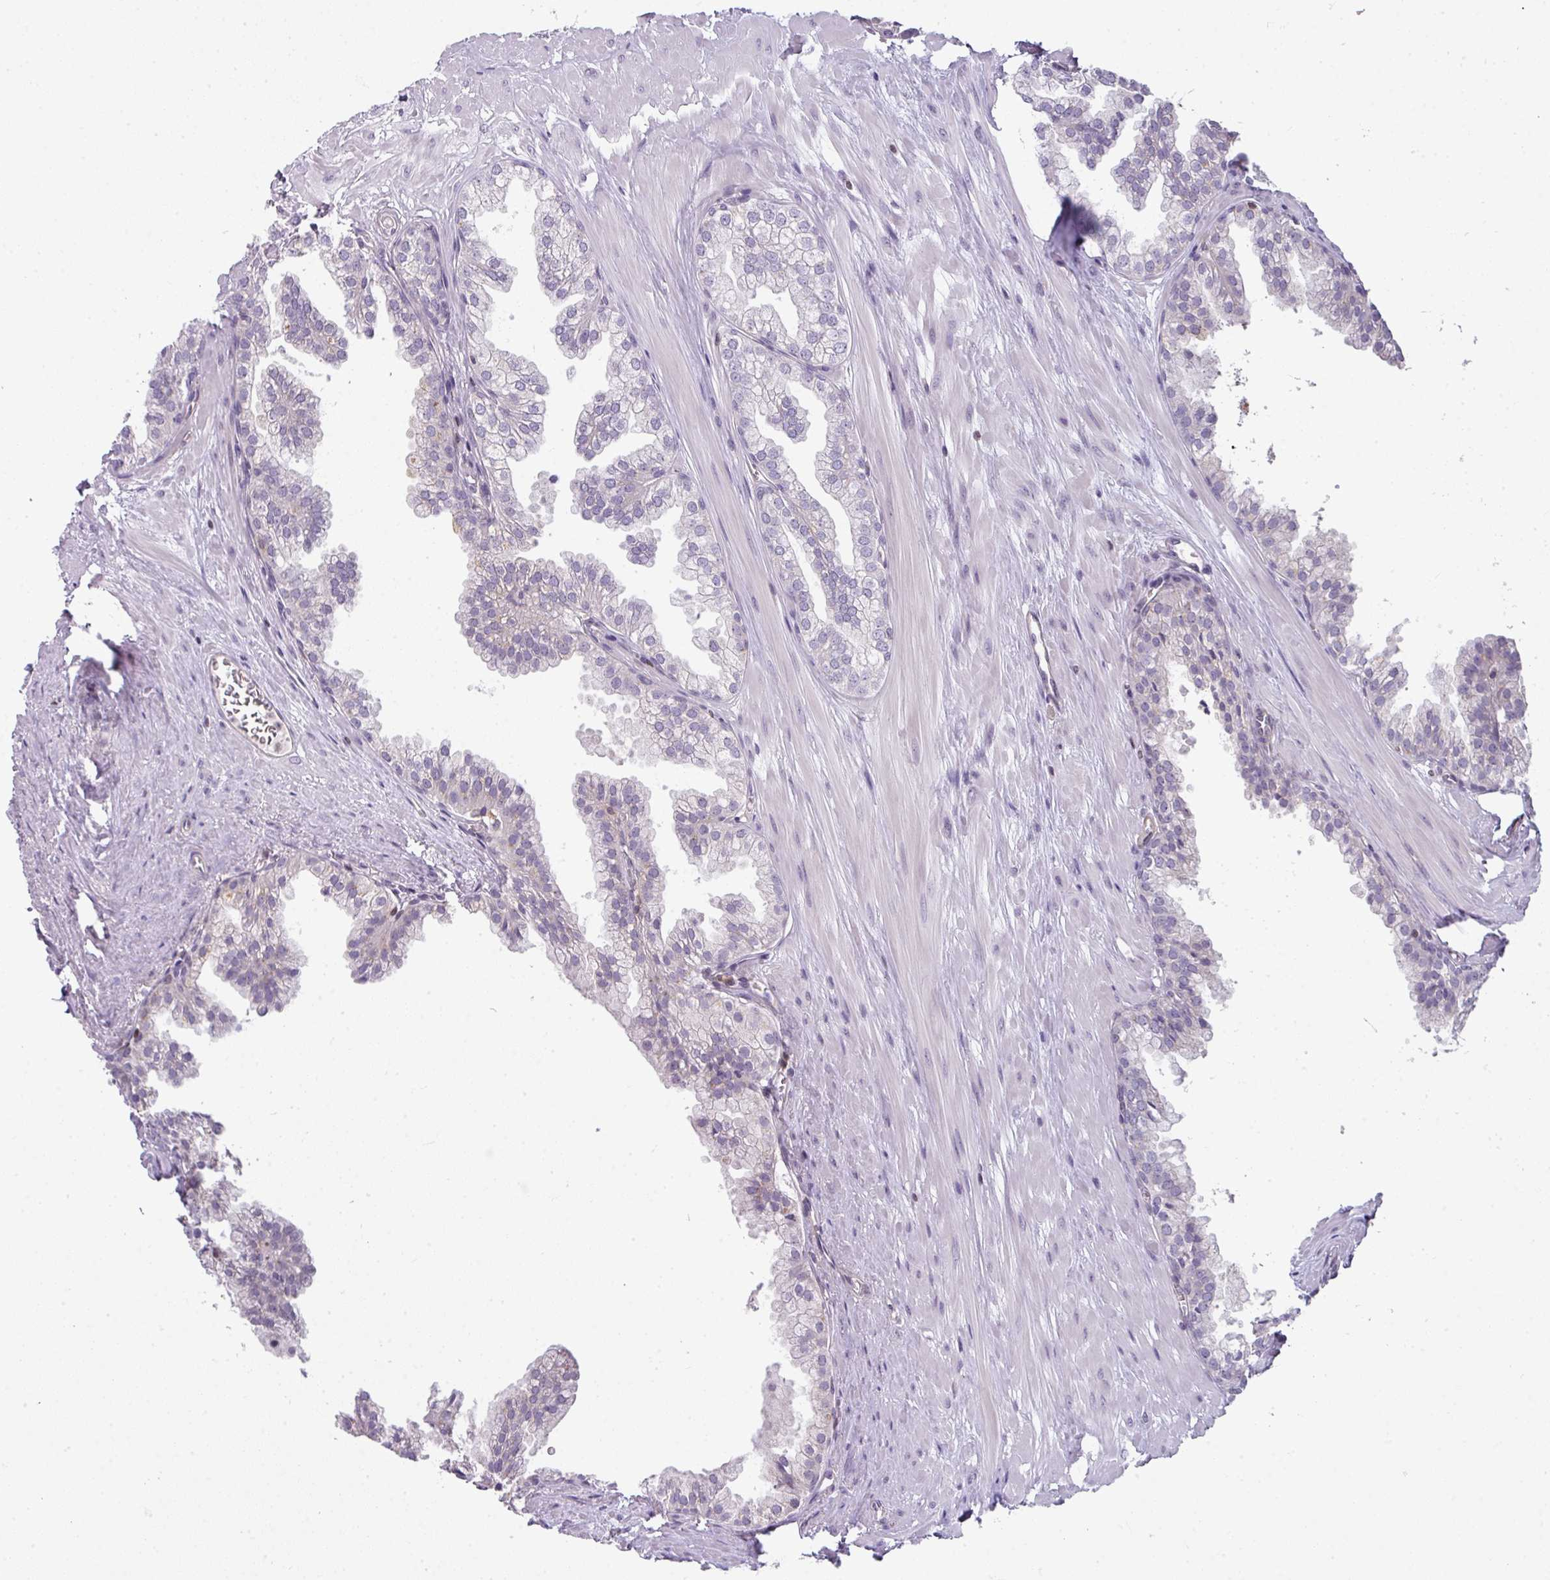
{"staining": {"intensity": "negative", "quantity": "none", "location": "none"}, "tissue": "prostate", "cell_type": "Glandular cells", "image_type": "normal", "snomed": [{"axis": "morphology", "description": "Normal tissue, NOS"}, {"axis": "topography", "description": "Prostate"}, {"axis": "topography", "description": "Peripheral nerve tissue"}], "caption": "IHC of benign prostate exhibits no staining in glandular cells.", "gene": "STAT5A", "patient": {"sex": "male", "age": 55}}